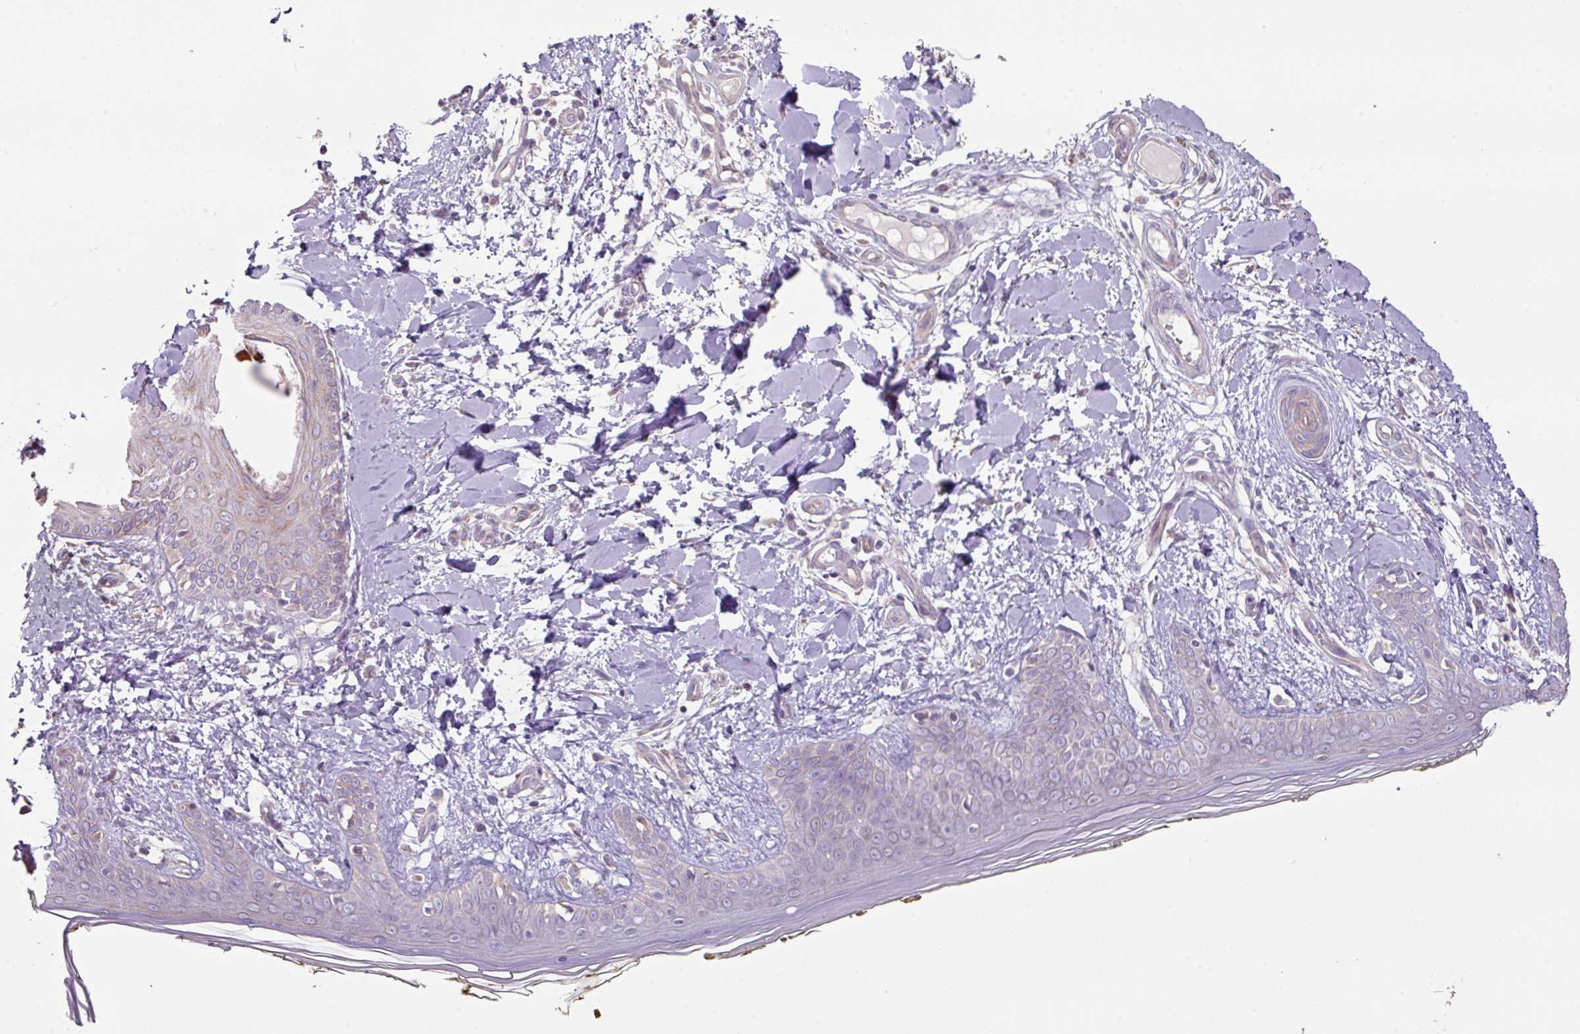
{"staining": {"intensity": "negative", "quantity": "none", "location": "none"}, "tissue": "skin", "cell_type": "Fibroblasts", "image_type": "normal", "snomed": [{"axis": "morphology", "description": "Normal tissue, NOS"}, {"axis": "topography", "description": "Skin"}], "caption": "The immunohistochemistry (IHC) image has no significant expression in fibroblasts of skin.", "gene": "MRRF", "patient": {"sex": "female", "age": 34}}